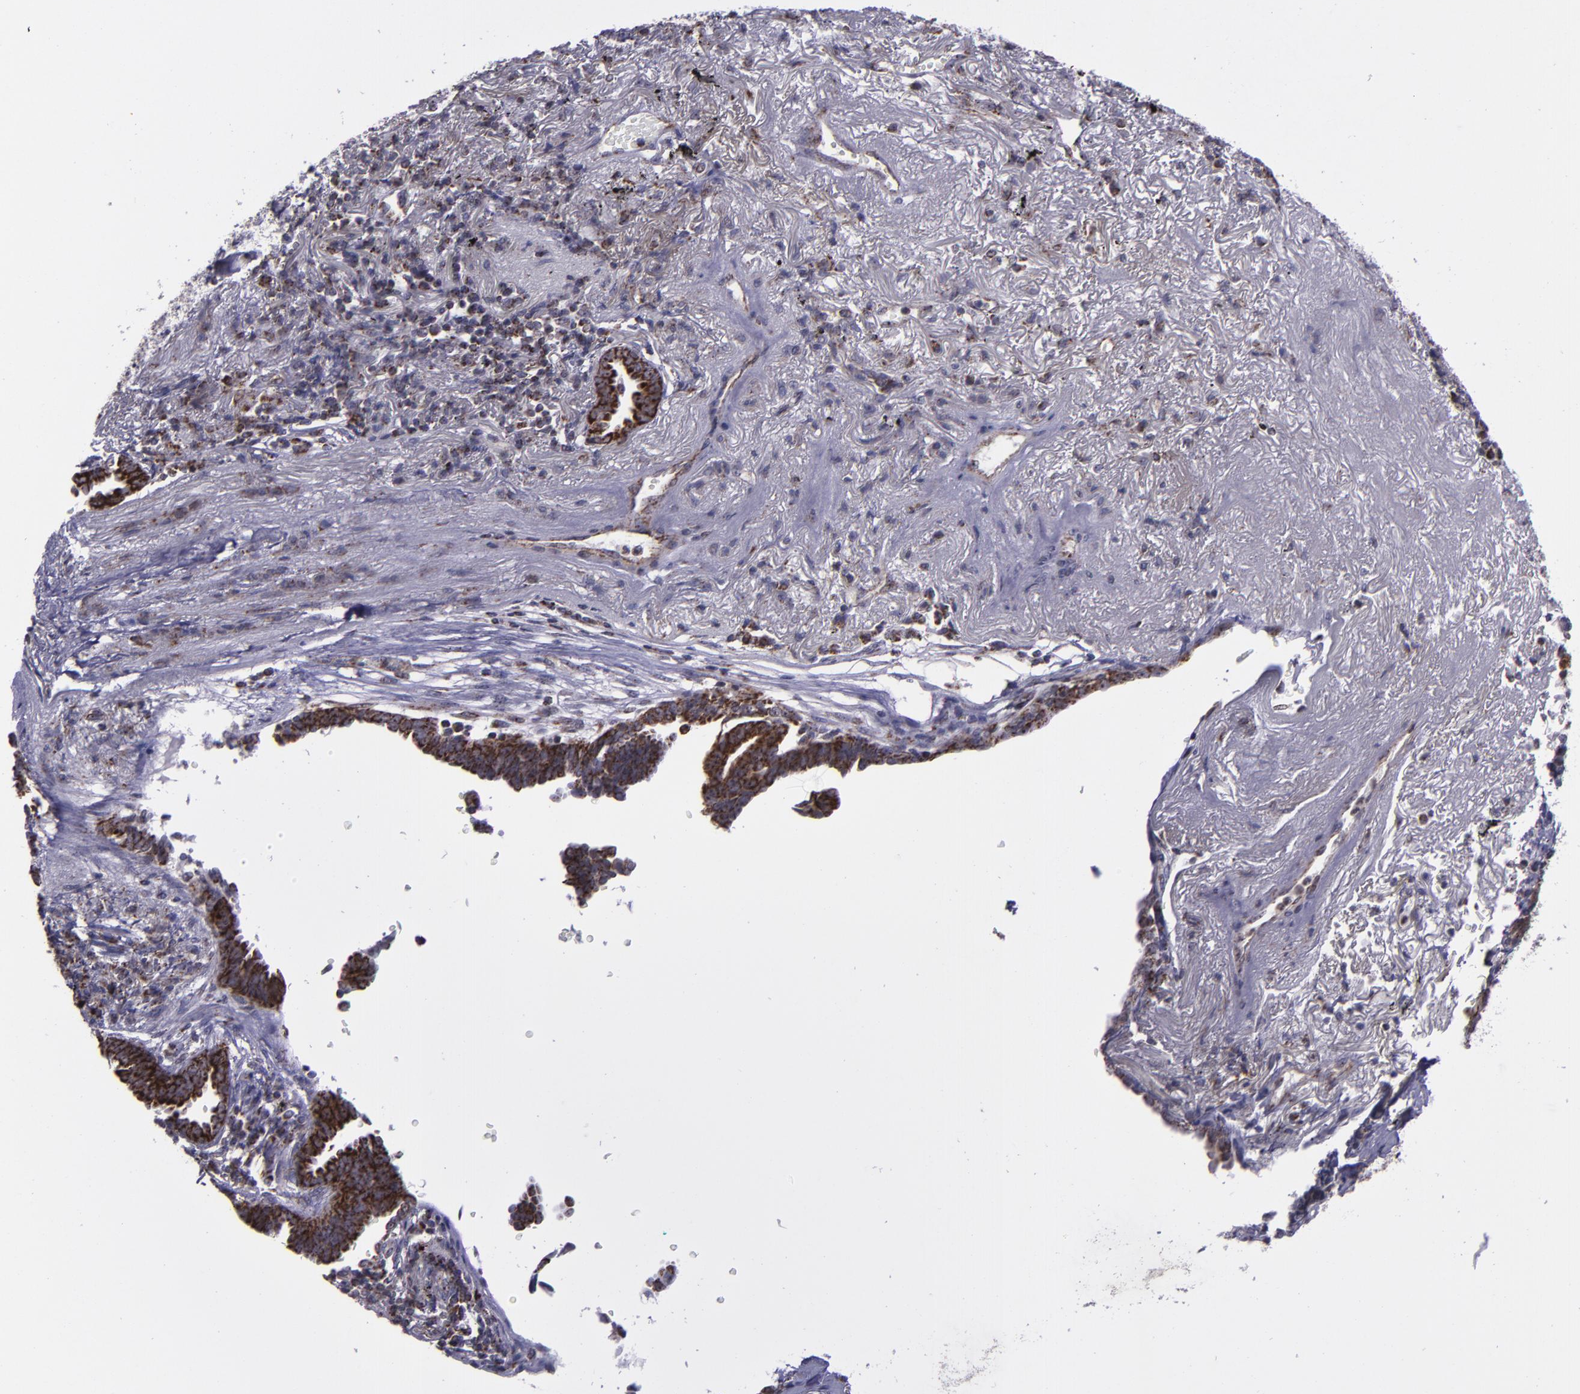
{"staining": {"intensity": "strong", "quantity": ">75%", "location": "cytoplasmic/membranous"}, "tissue": "lung cancer", "cell_type": "Tumor cells", "image_type": "cancer", "snomed": [{"axis": "morphology", "description": "Adenocarcinoma, NOS"}, {"axis": "topography", "description": "Lung"}], "caption": "Immunohistochemistry staining of lung cancer (adenocarcinoma), which reveals high levels of strong cytoplasmic/membranous positivity in about >75% of tumor cells indicating strong cytoplasmic/membranous protein staining. The staining was performed using DAB (3,3'-diaminobenzidine) (brown) for protein detection and nuclei were counterstained in hematoxylin (blue).", "gene": "LONP1", "patient": {"sex": "female", "age": 64}}